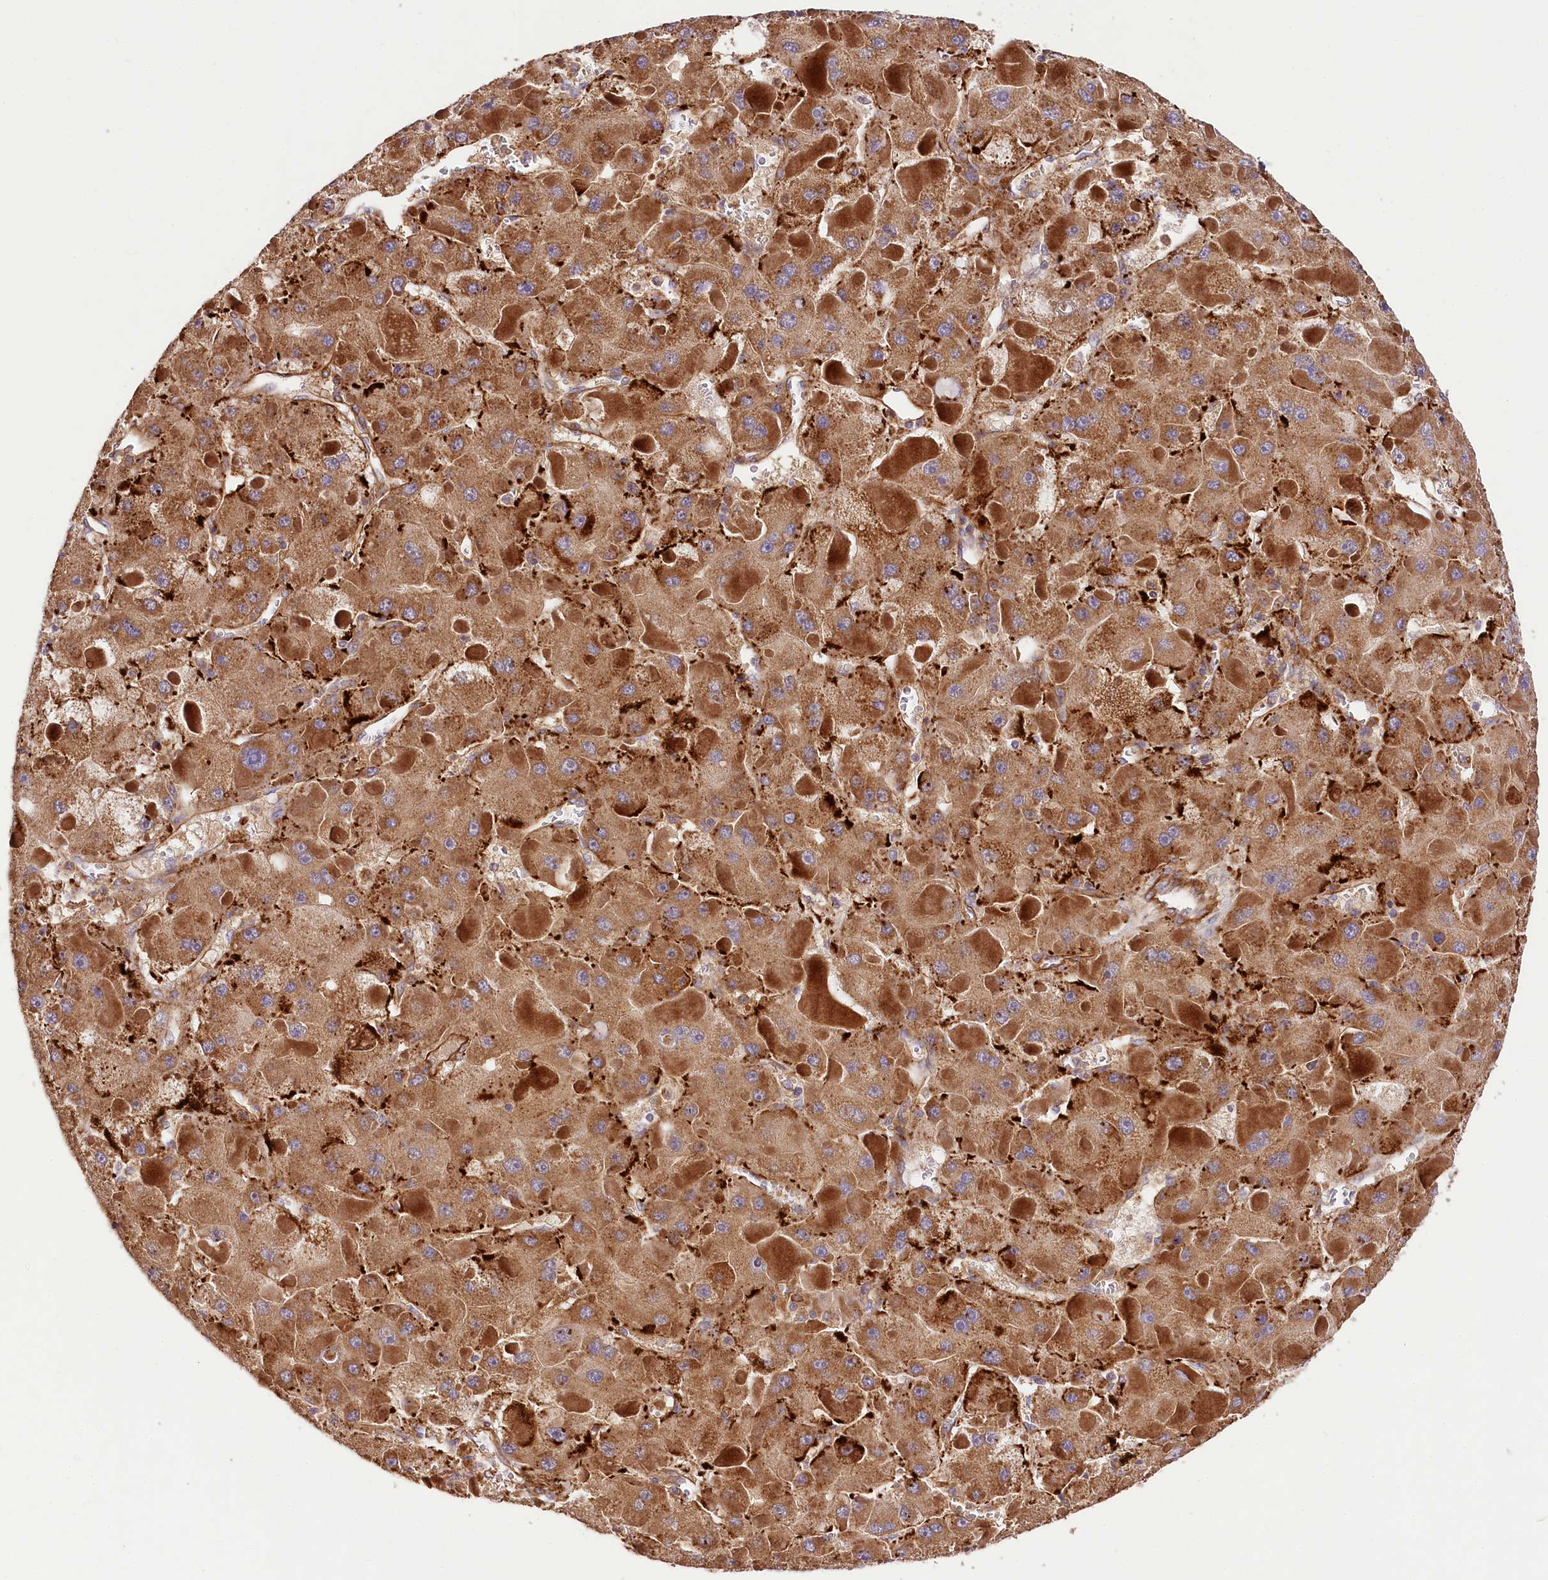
{"staining": {"intensity": "moderate", "quantity": ">75%", "location": "cytoplasmic/membranous"}, "tissue": "liver cancer", "cell_type": "Tumor cells", "image_type": "cancer", "snomed": [{"axis": "morphology", "description": "Carcinoma, Hepatocellular, NOS"}, {"axis": "topography", "description": "Liver"}], "caption": "A medium amount of moderate cytoplasmic/membranous positivity is identified in about >75% of tumor cells in hepatocellular carcinoma (liver) tissue.", "gene": "CSAD", "patient": {"sex": "female", "age": 73}}